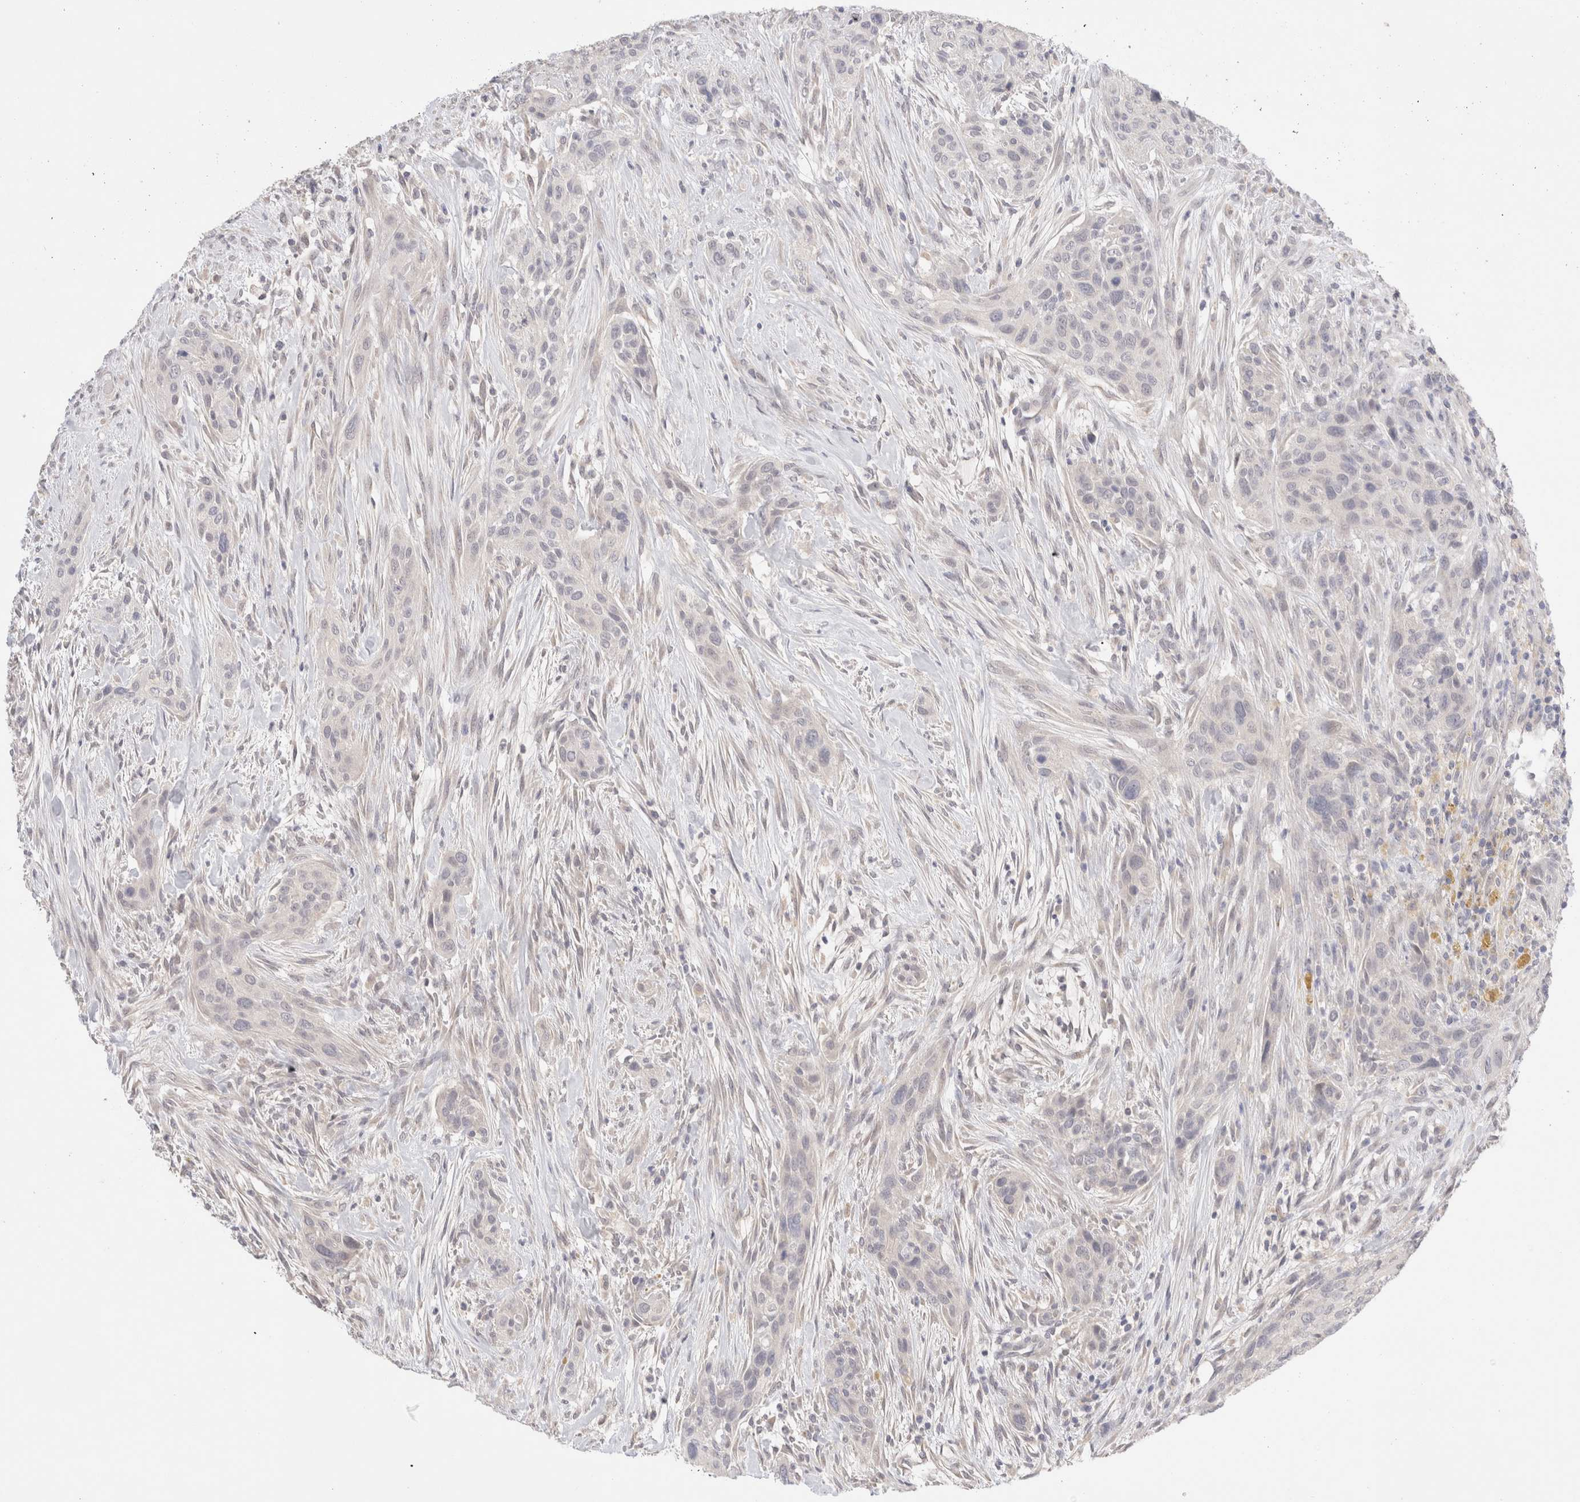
{"staining": {"intensity": "negative", "quantity": "none", "location": "none"}, "tissue": "urothelial cancer", "cell_type": "Tumor cells", "image_type": "cancer", "snomed": [{"axis": "morphology", "description": "Urothelial carcinoma, High grade"}, {"axis": "topography", "description": "Urinary bladder"}], "caption": "Urothelial carcinoma (high-grade) was stained to show a protein in brown. There is no significant staining in tumor cells.", "gene": "SPATA20", "patient": {"sex": "male", "age": 35}}